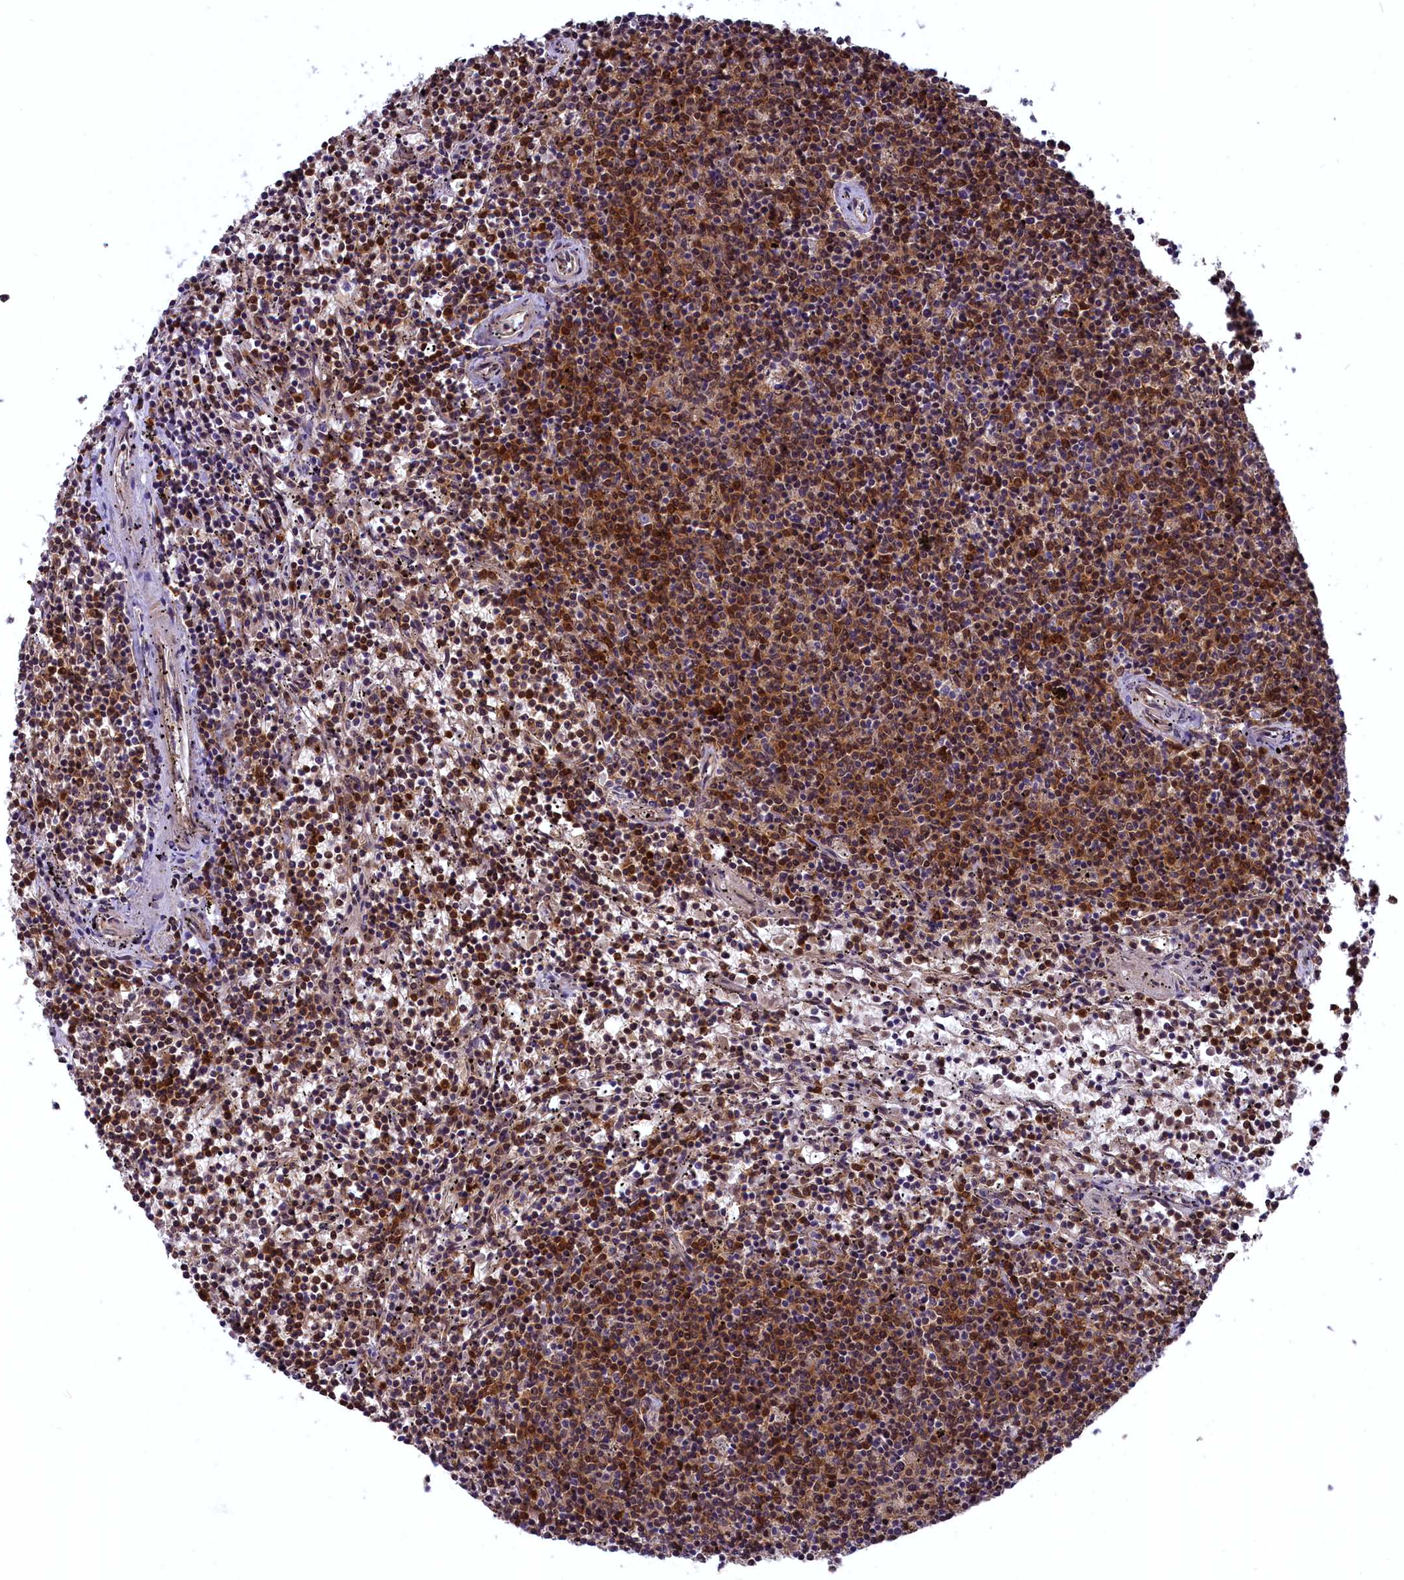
{"staining": {"intensity": "moderate", "quantity": ">75%", "location": "cytoplasmic/membranous,nuclear"}, "tissue": "lymphoma", "cell_type": "Tumor cells", "image_type": "cancer", "snomed": [{"axis": "morphology", "description": "Malignant lymphoma, non-Hodgkin's type, Low grade"}, {"axis": "topography", "description": "Spleen"}], "caption": "The histopathology image displays staining of lymphoma, revealing moderate cytoplasmic/membranous and nuclear protein expression (brown color) within tumor cells. (Brightfield microscopy of DAB IHC at high magnification).", "gene": "COX17", "patient": {"sex": "female", "age": 50}}